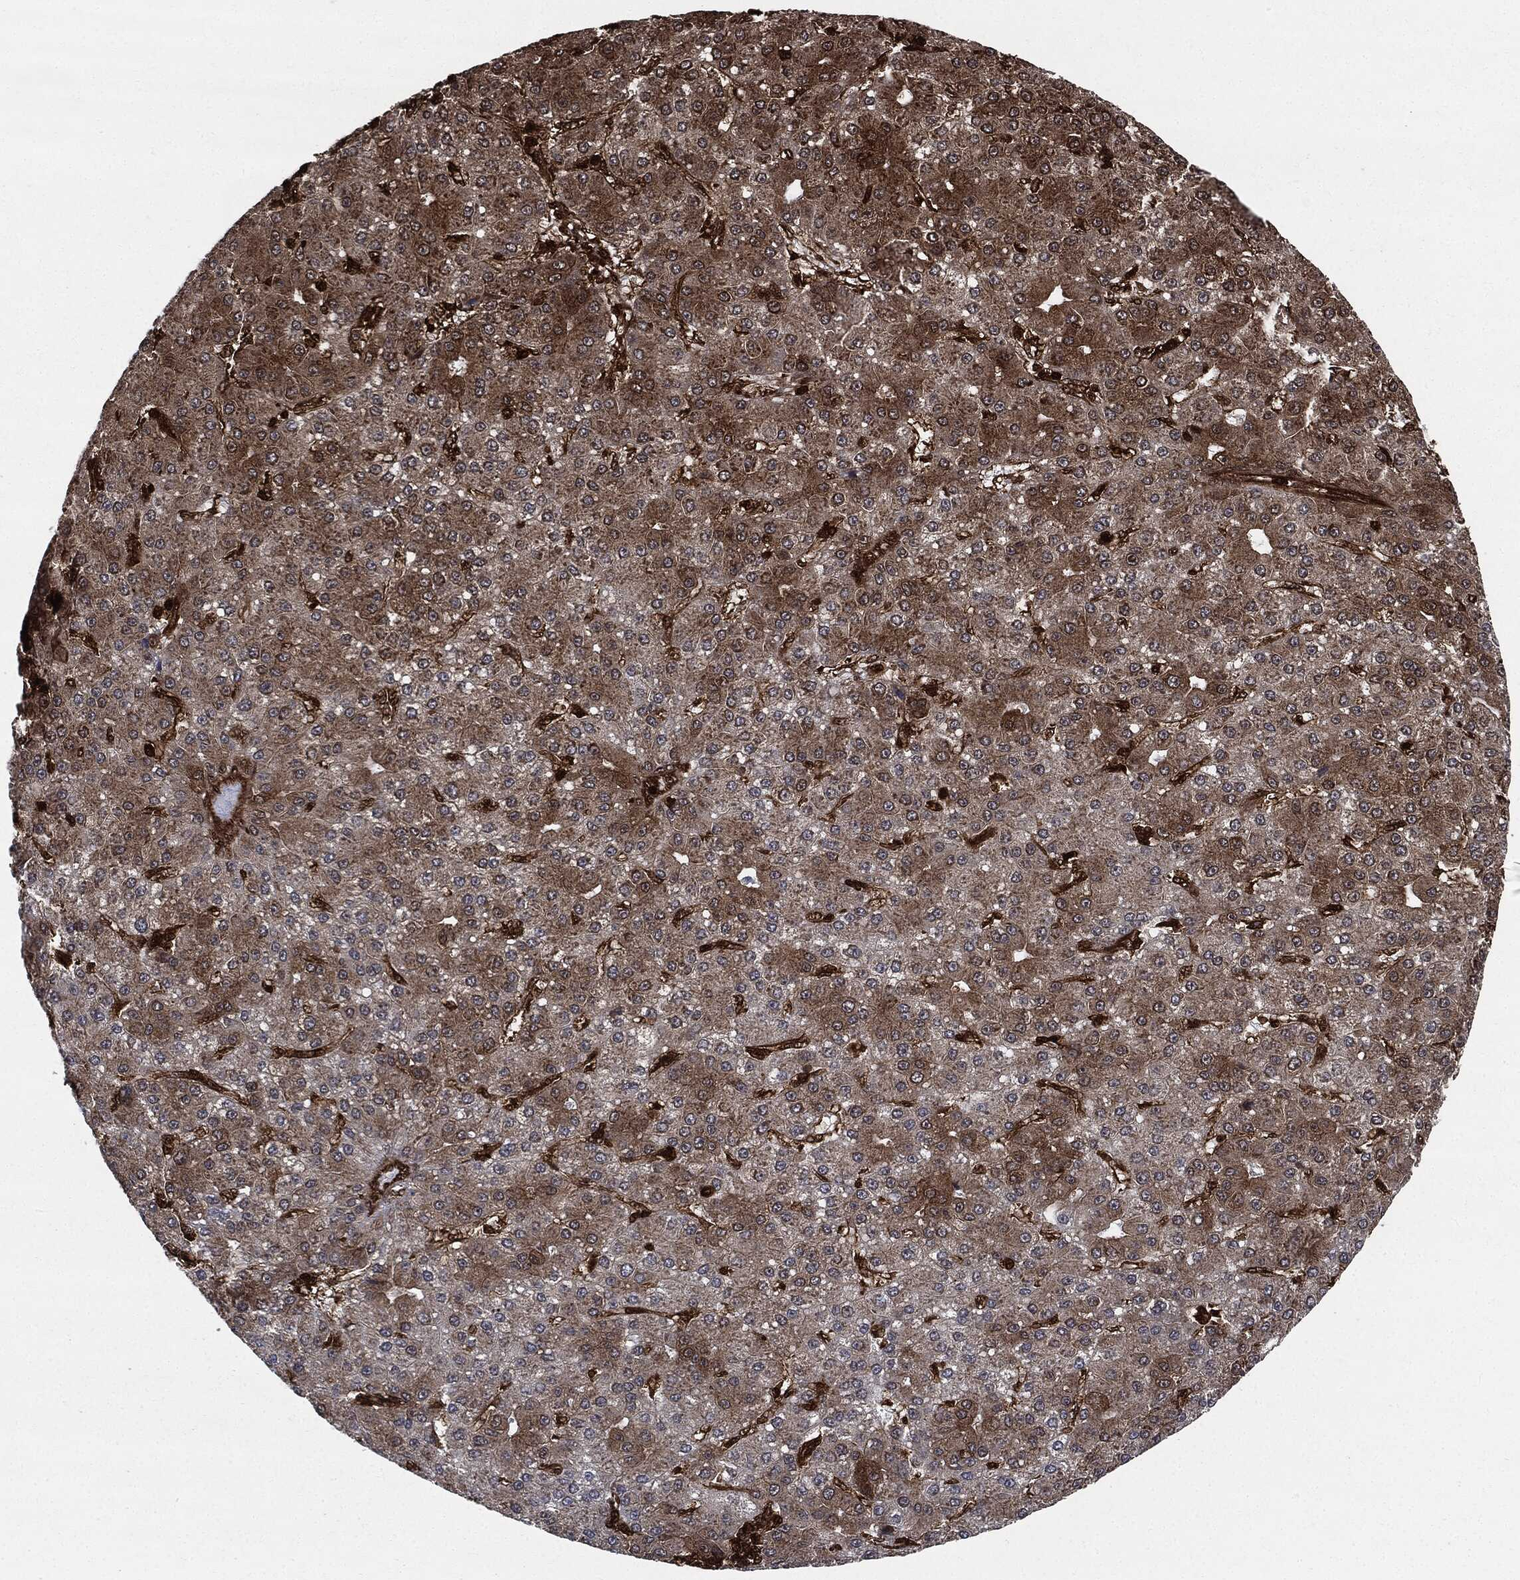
{"staining": {"intensity": "moderate", "quantity": "25%-75%", "location": "cytoplasmic/membranous"}, "tissue": "liver cancer", "cell_type": "Tumor cells", "image_type": "cancer", "snomed": [{"axis": "morphology", "description": "Carcinoma, Hepatocellular, NOS"}, {"axis": "topography", "description": "Liver"}], "caption": "Liver cancer stained with IHC displays moderate cytoplasmic/membranous positivity in about 25%-75% of tumor cells.", "gene": "YWHAB", "patient": {"sex": "male", "age": 67}}